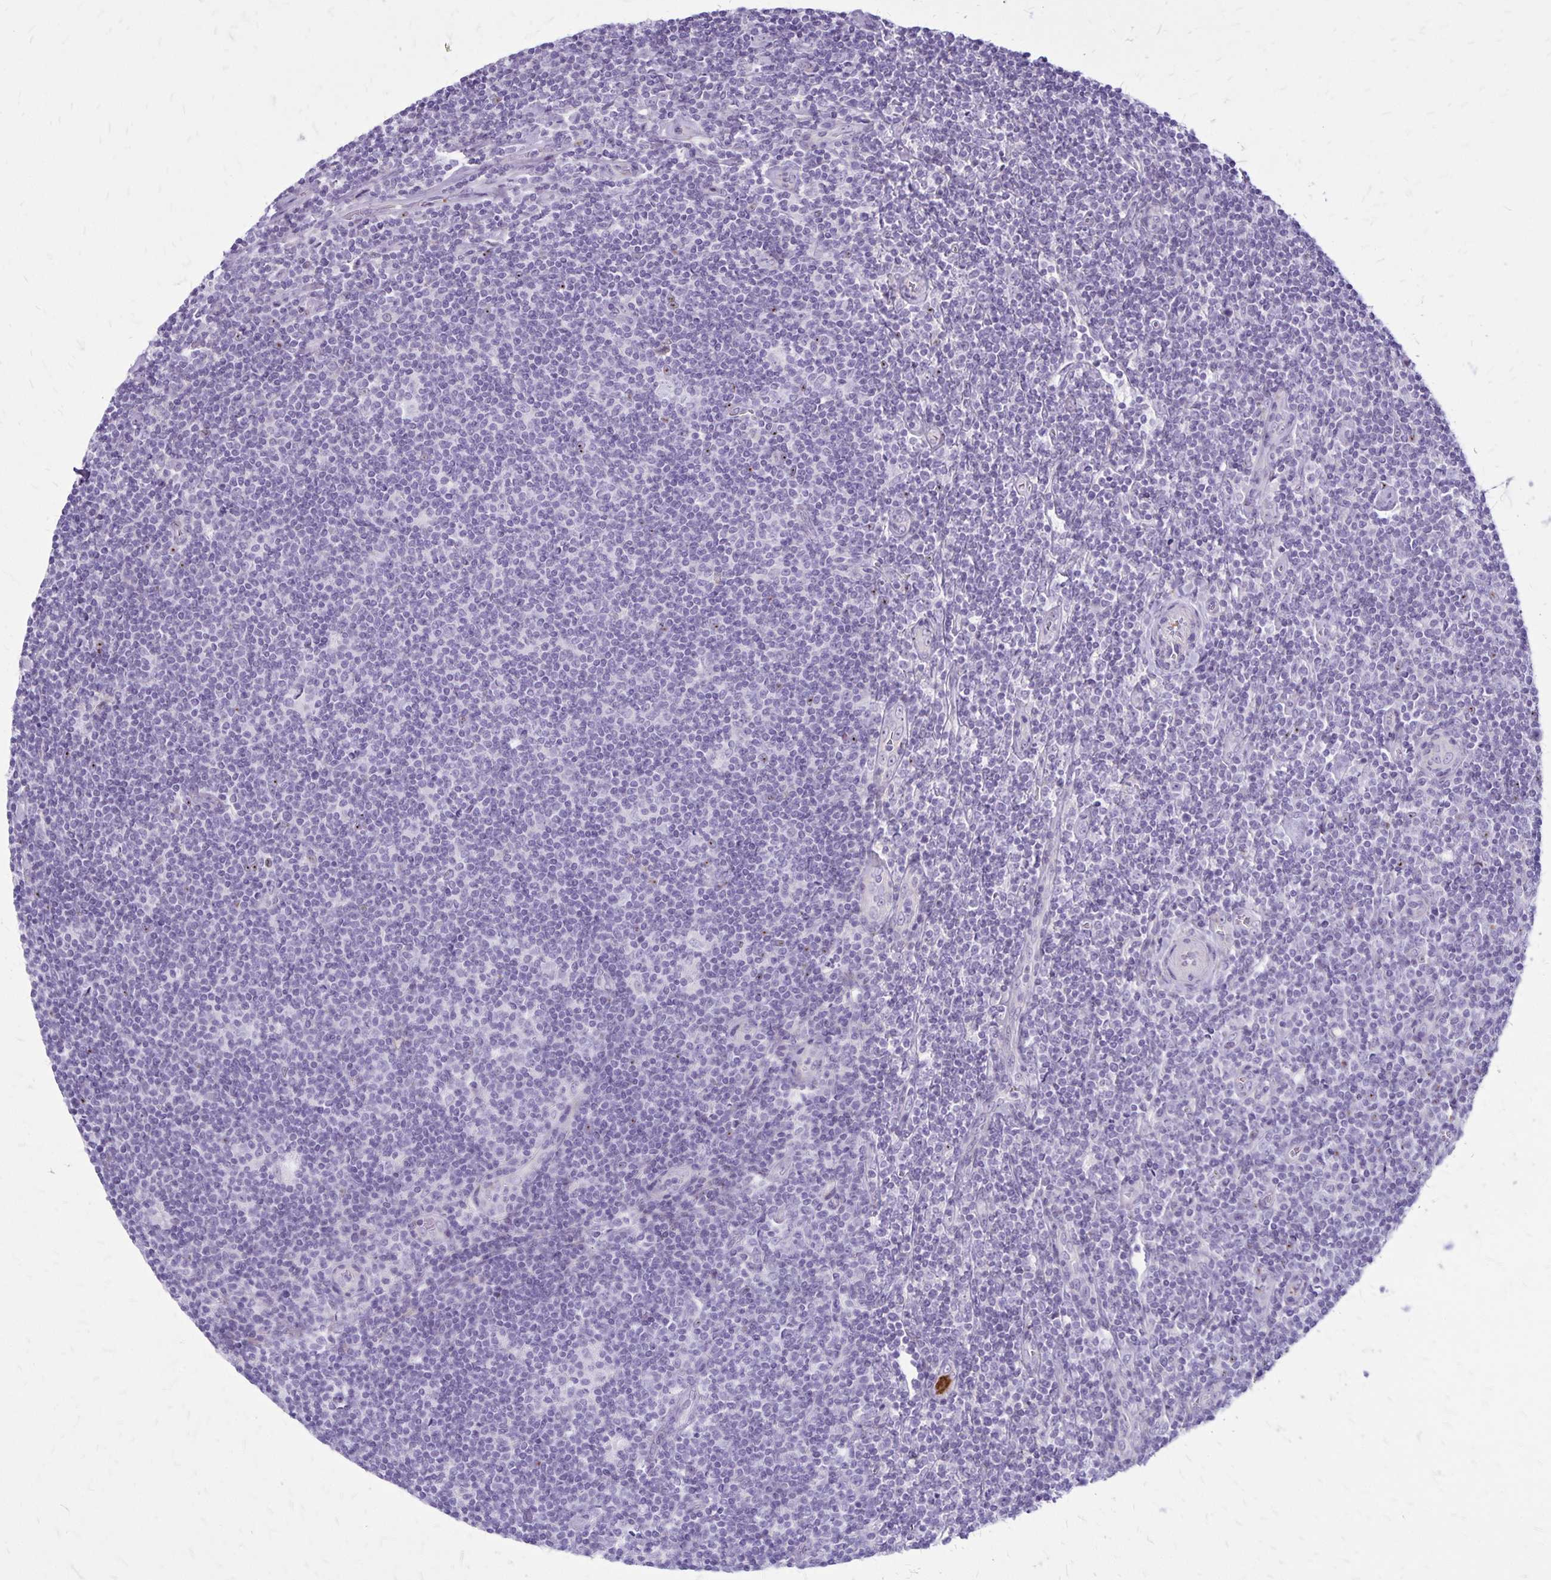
{"staining": {"intensity": "negative", "quantity": "none", "location": "none"}, "tissue": "lymphoma", "cell_type": "Tumor cells", "image_type": "cancer", "snomed": [{"axis": "morphology", "description": "Hodgkin's disease, NOS"}, {"axis": "topography", "description": "Lymph node"}], "caption": "Immunohistochemistry (IHC) photomicrograph of neoplastic tissue: lymphoma stained with DAB demonstrates no significant protein positivity in tumor cells. (Brightfield microscopy of DAB (3,3'-diaminobenzidine) IHC at high magnification).", "gene": "GP9", "patient": {"sex": "male", "age": 40}}